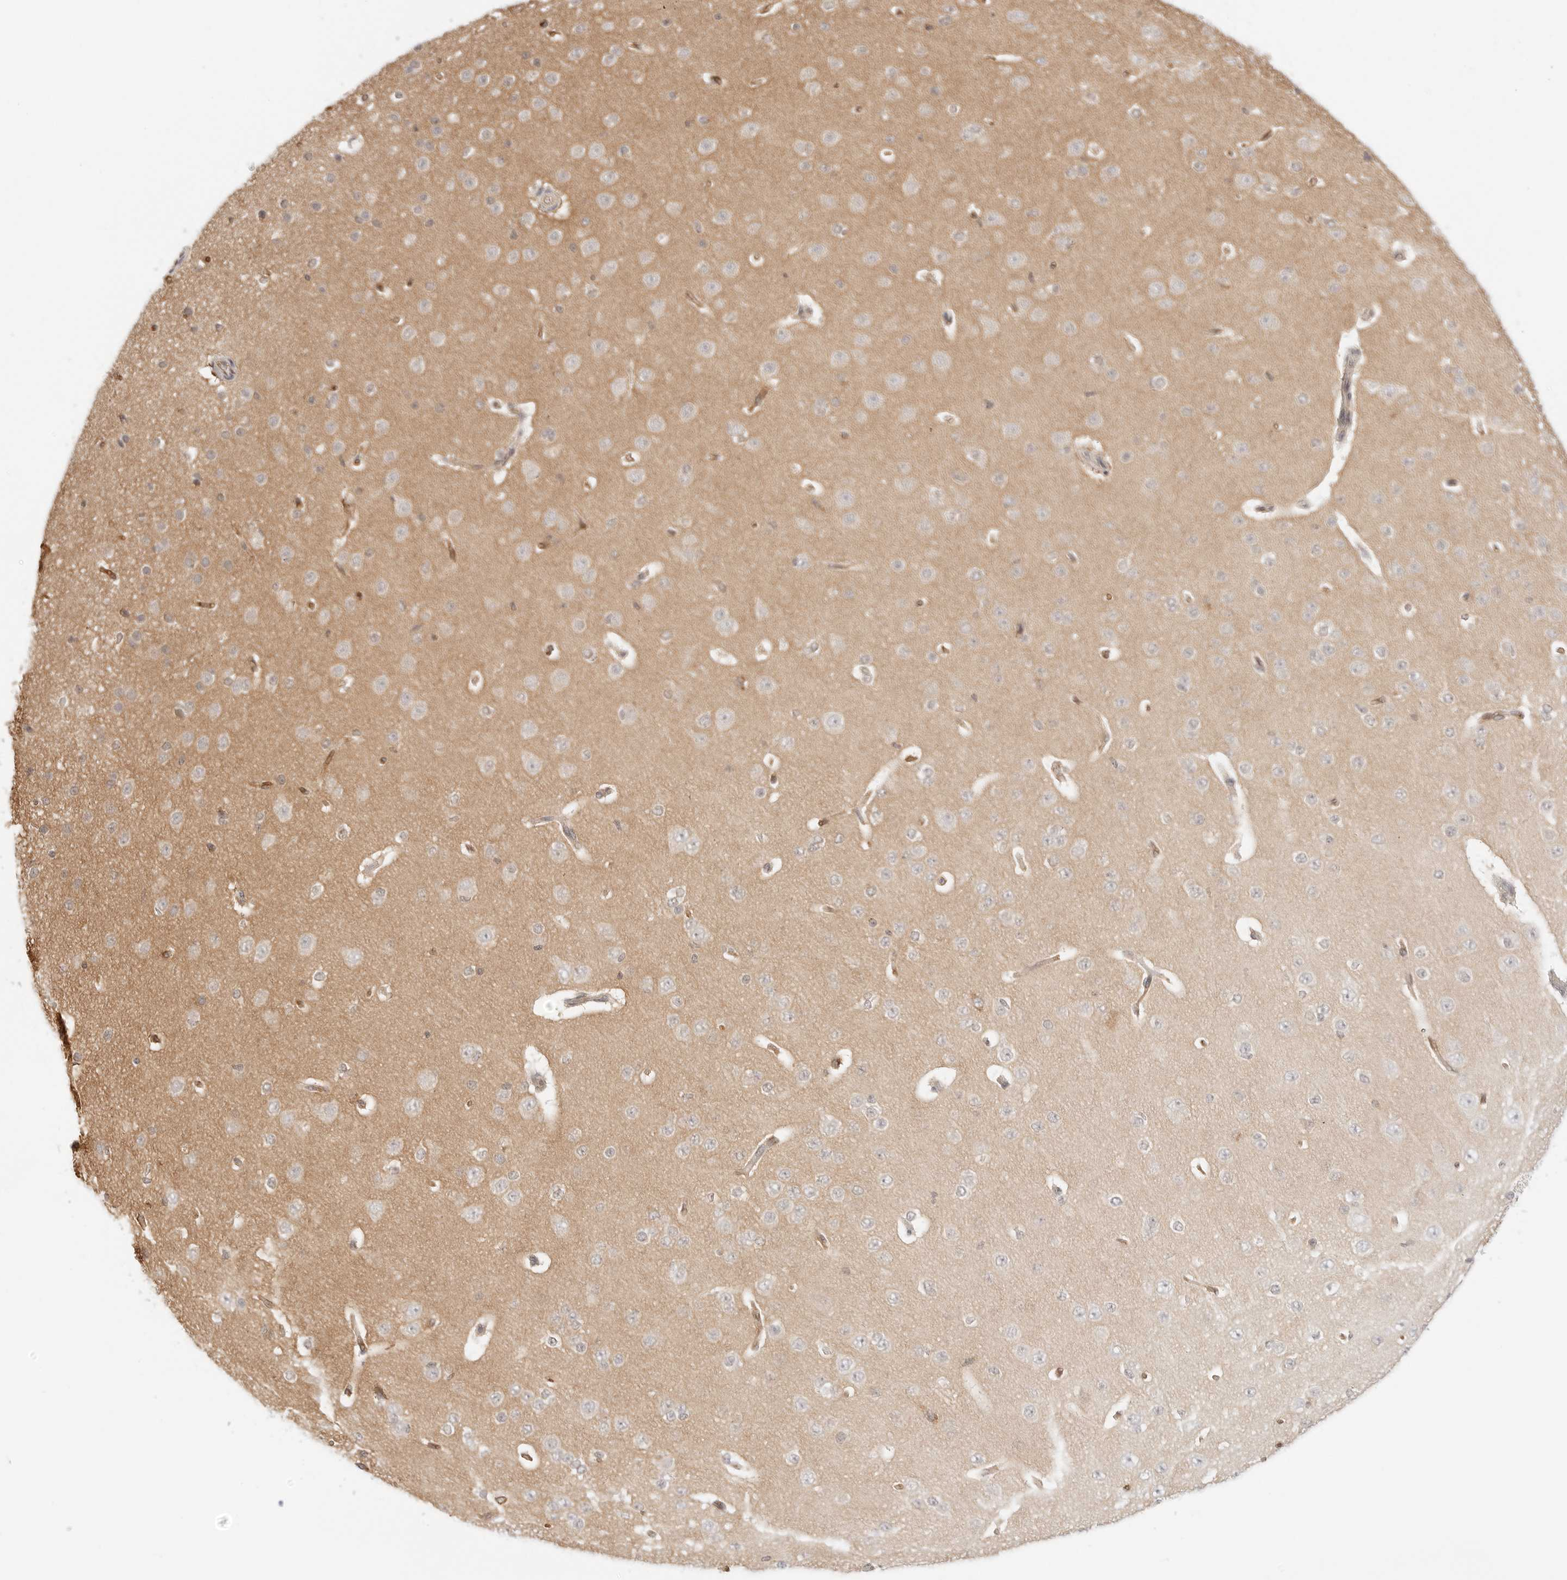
{"staining": {"intensity": "moderate", "quantity": "25%-75%", "location": "cytoplasmic/membranous"}, "tissue": "cerebral cortex", "cell_type": "Endothelial cells", "image_type": "normal", "snomed": [{"axis": "morphology", "description": "Normal tissue, NOS"}, {"axis": "morphology", "description": "Developmental malformation"}, {"axis": "topography", "description": "Cerebral cortex"}], "caption": "The immunohistochemical stain shows moderate cytoplasmic/membranous positivity in endothelial cells of normal cerebral cortex.", "gene": "ERO1B", "patient": {"sex": "female", "age": 30}}